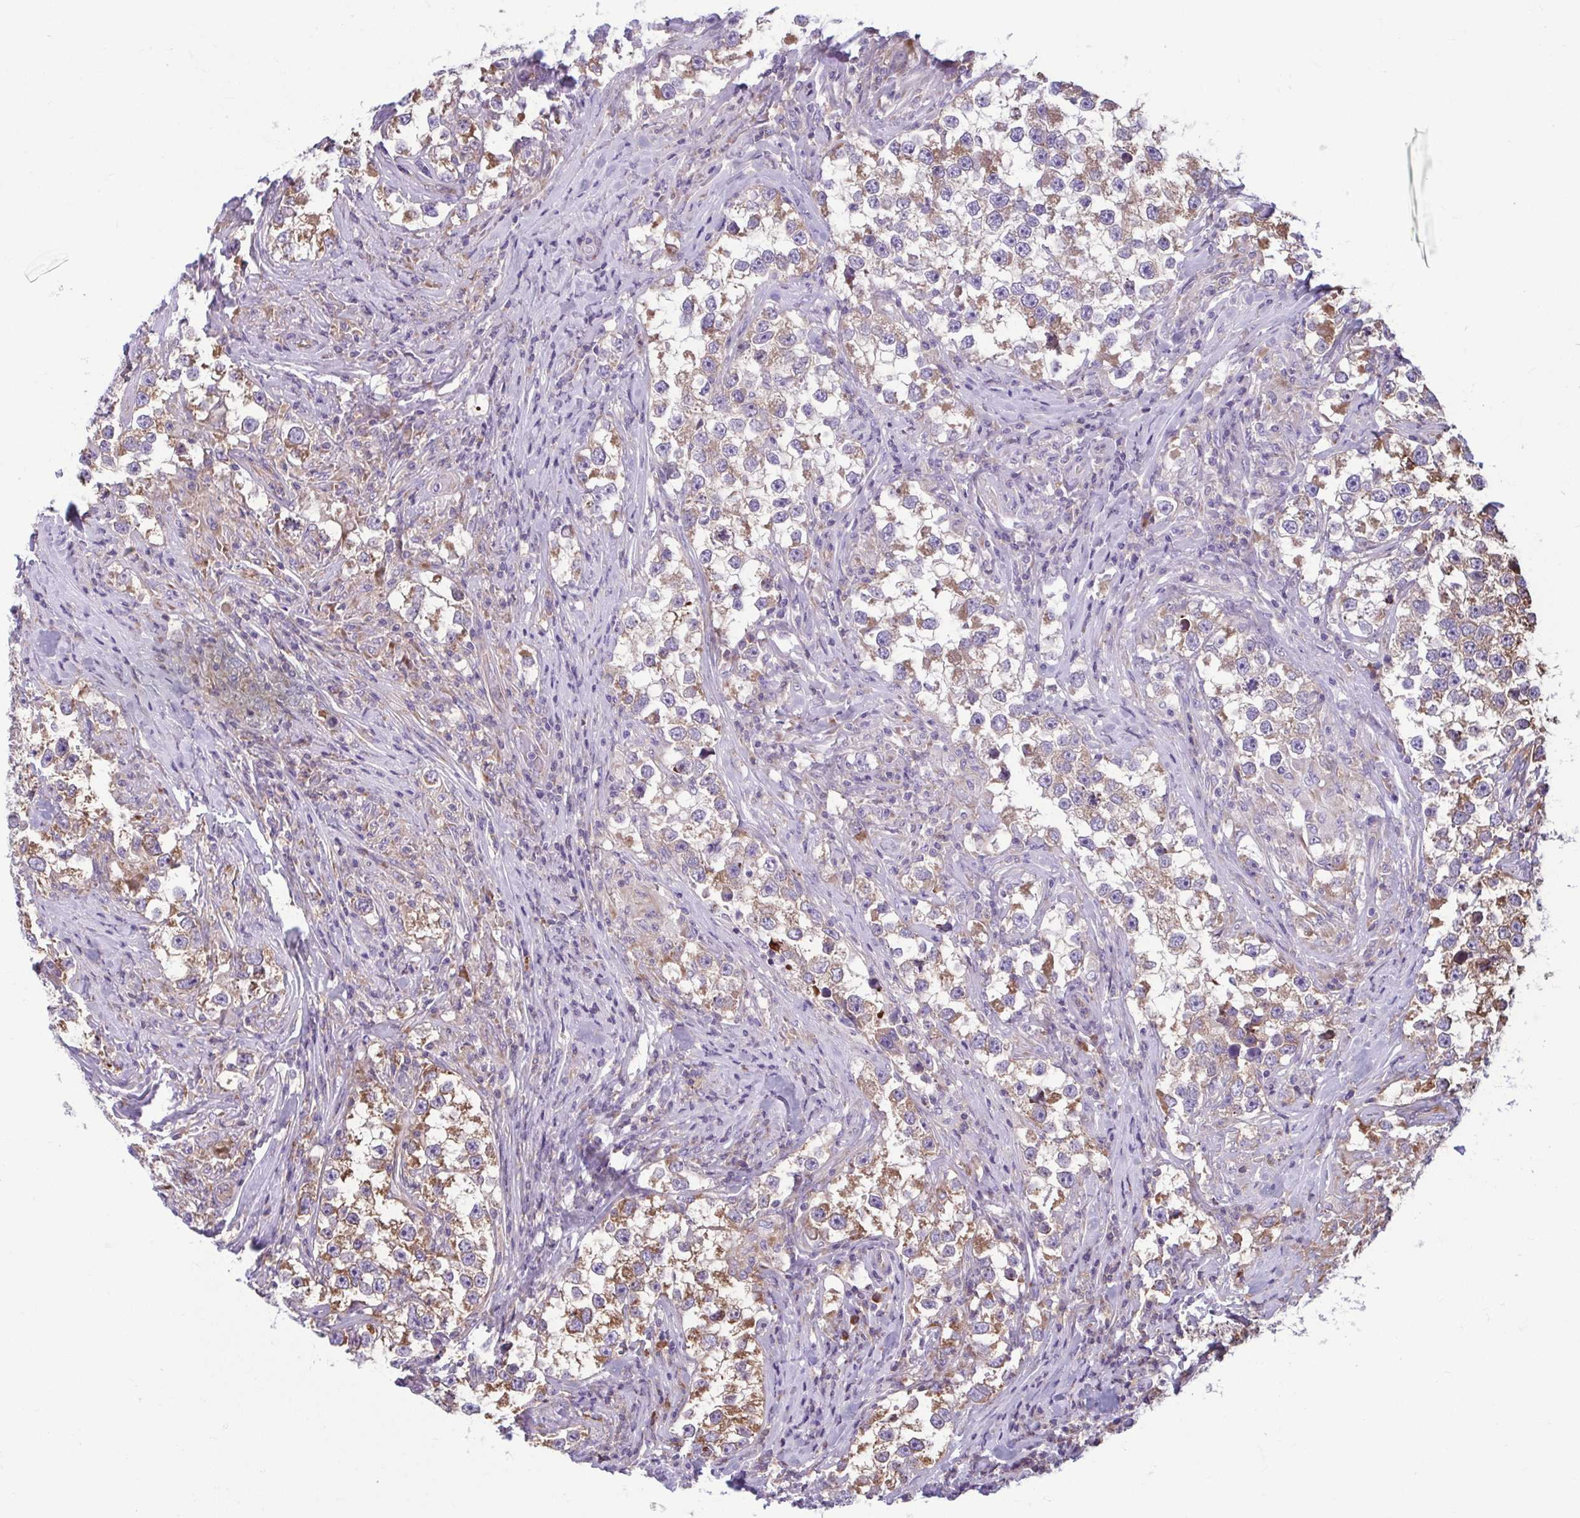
{"staining": {"intensity": "moderate", "quantity": ">75%", "location": "cytoplasmic/membranous"}, "tissue": "testis cancer", "cell_type": "Tumor cells", "image_type": "cancer", "snomed": [{"axis": "morphology", "description": "Seminoma, NOS"}, {"axis": "topography", "description": "Testis"}], "caption": "This image shows IHC staining of testis cancer (seminoma), with medium moderate cytoplasmic/membranous staining in approximately >75% of tumor cells.", "gene": "RPS16", "patient": {"sex": "male", "age": 46}}